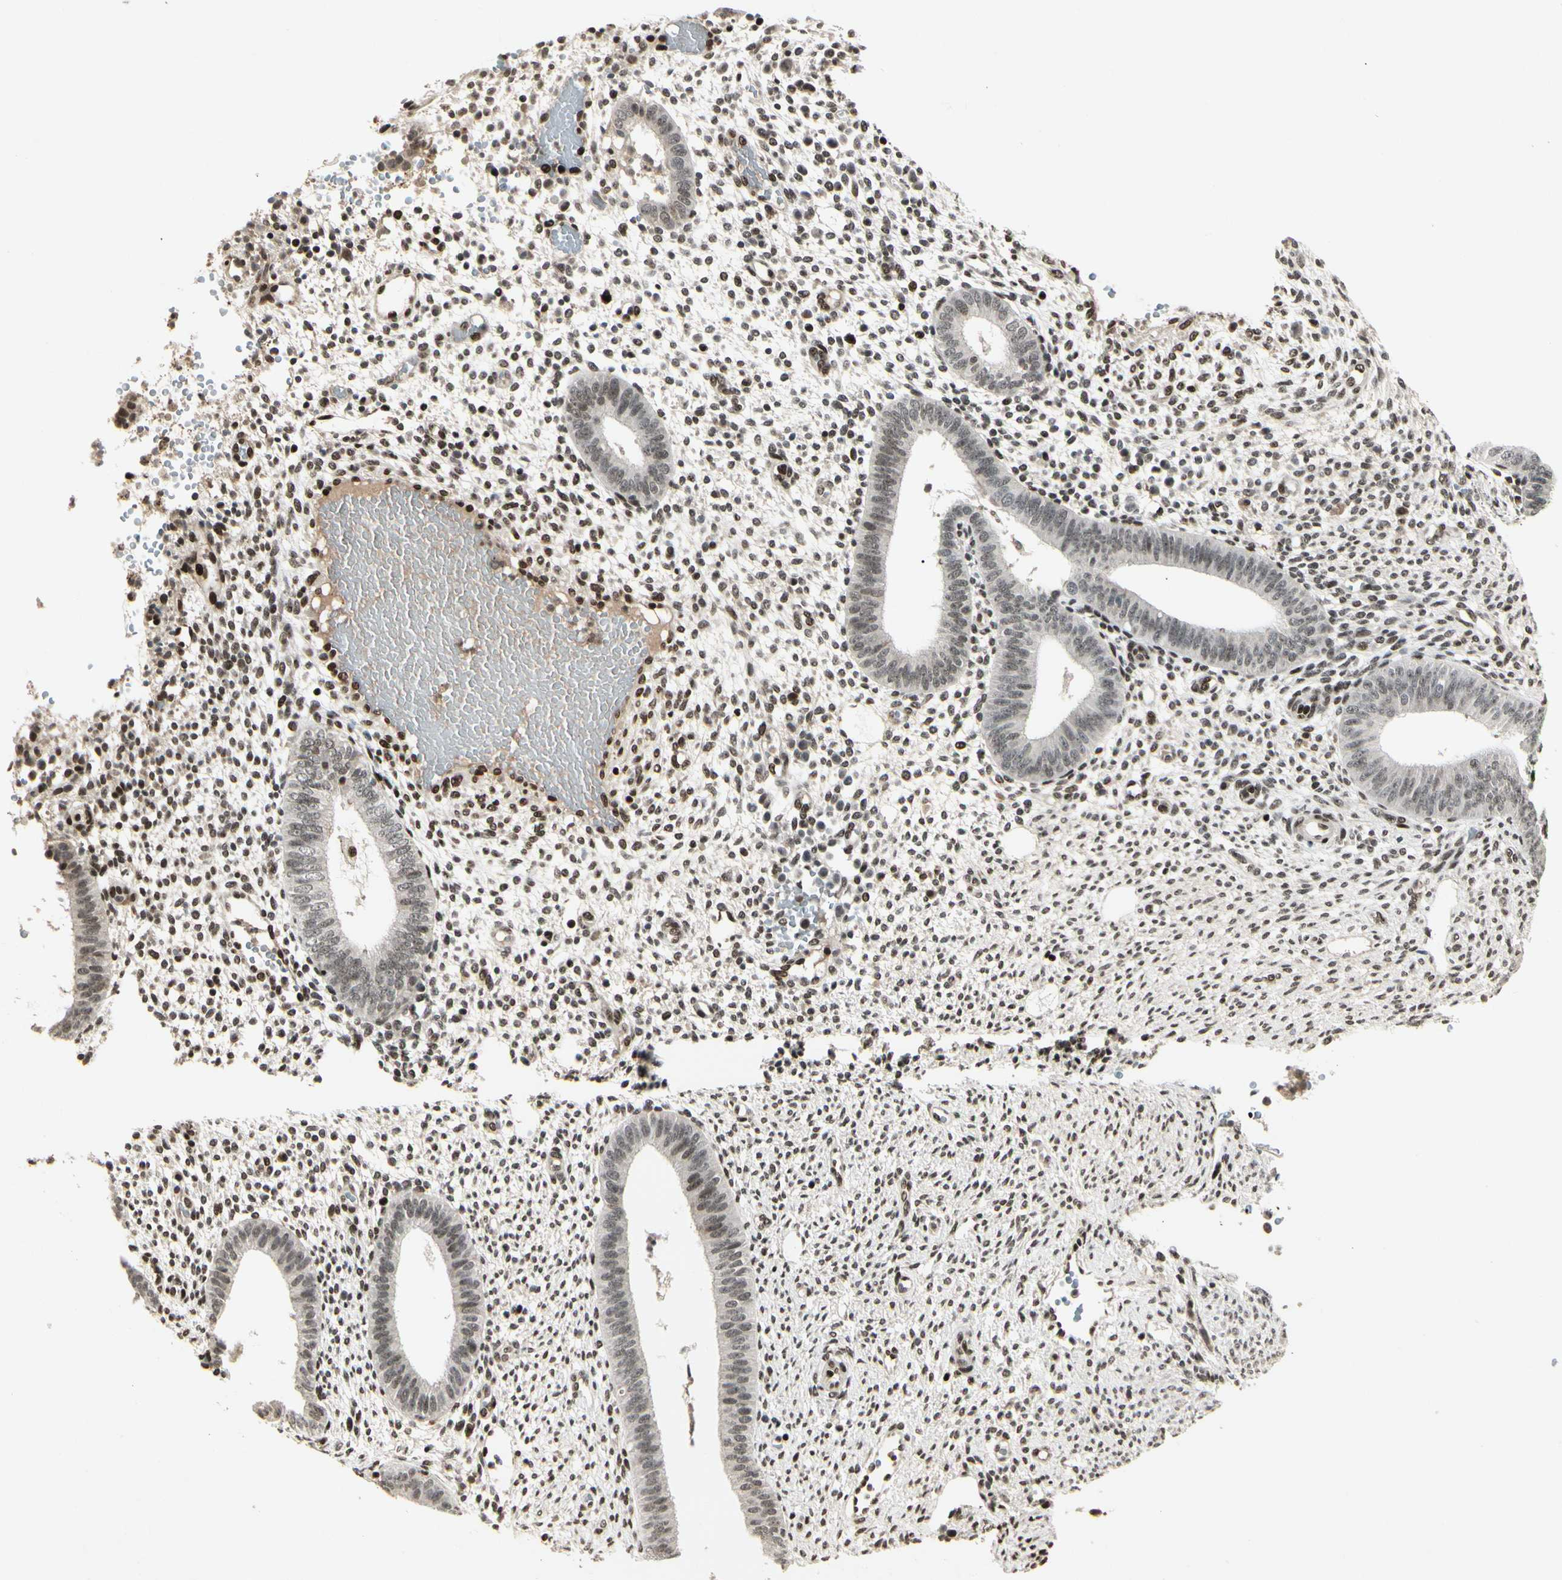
{"staining": {"intensity": "moderate", "quantity": ">75%", "location": "nuclear"}, "tissue": "endometrium", "cell_type": "Cells in endometrial stroma", "image_type": "normal", "snomed": [{"axis": "morphology", "description": "Normal tissue, NOS"}, {"axis": "topography", "description": "Endometrium"}], "caption": "The histopathology image exhibits immunohistochemical staining of normal endometrium. There is moderate nuclear expression is present in approximately >75% of cells in endometrial stroma.", "gene": "FOXJ2", "patient": {"sex": "female", "age": 35}}